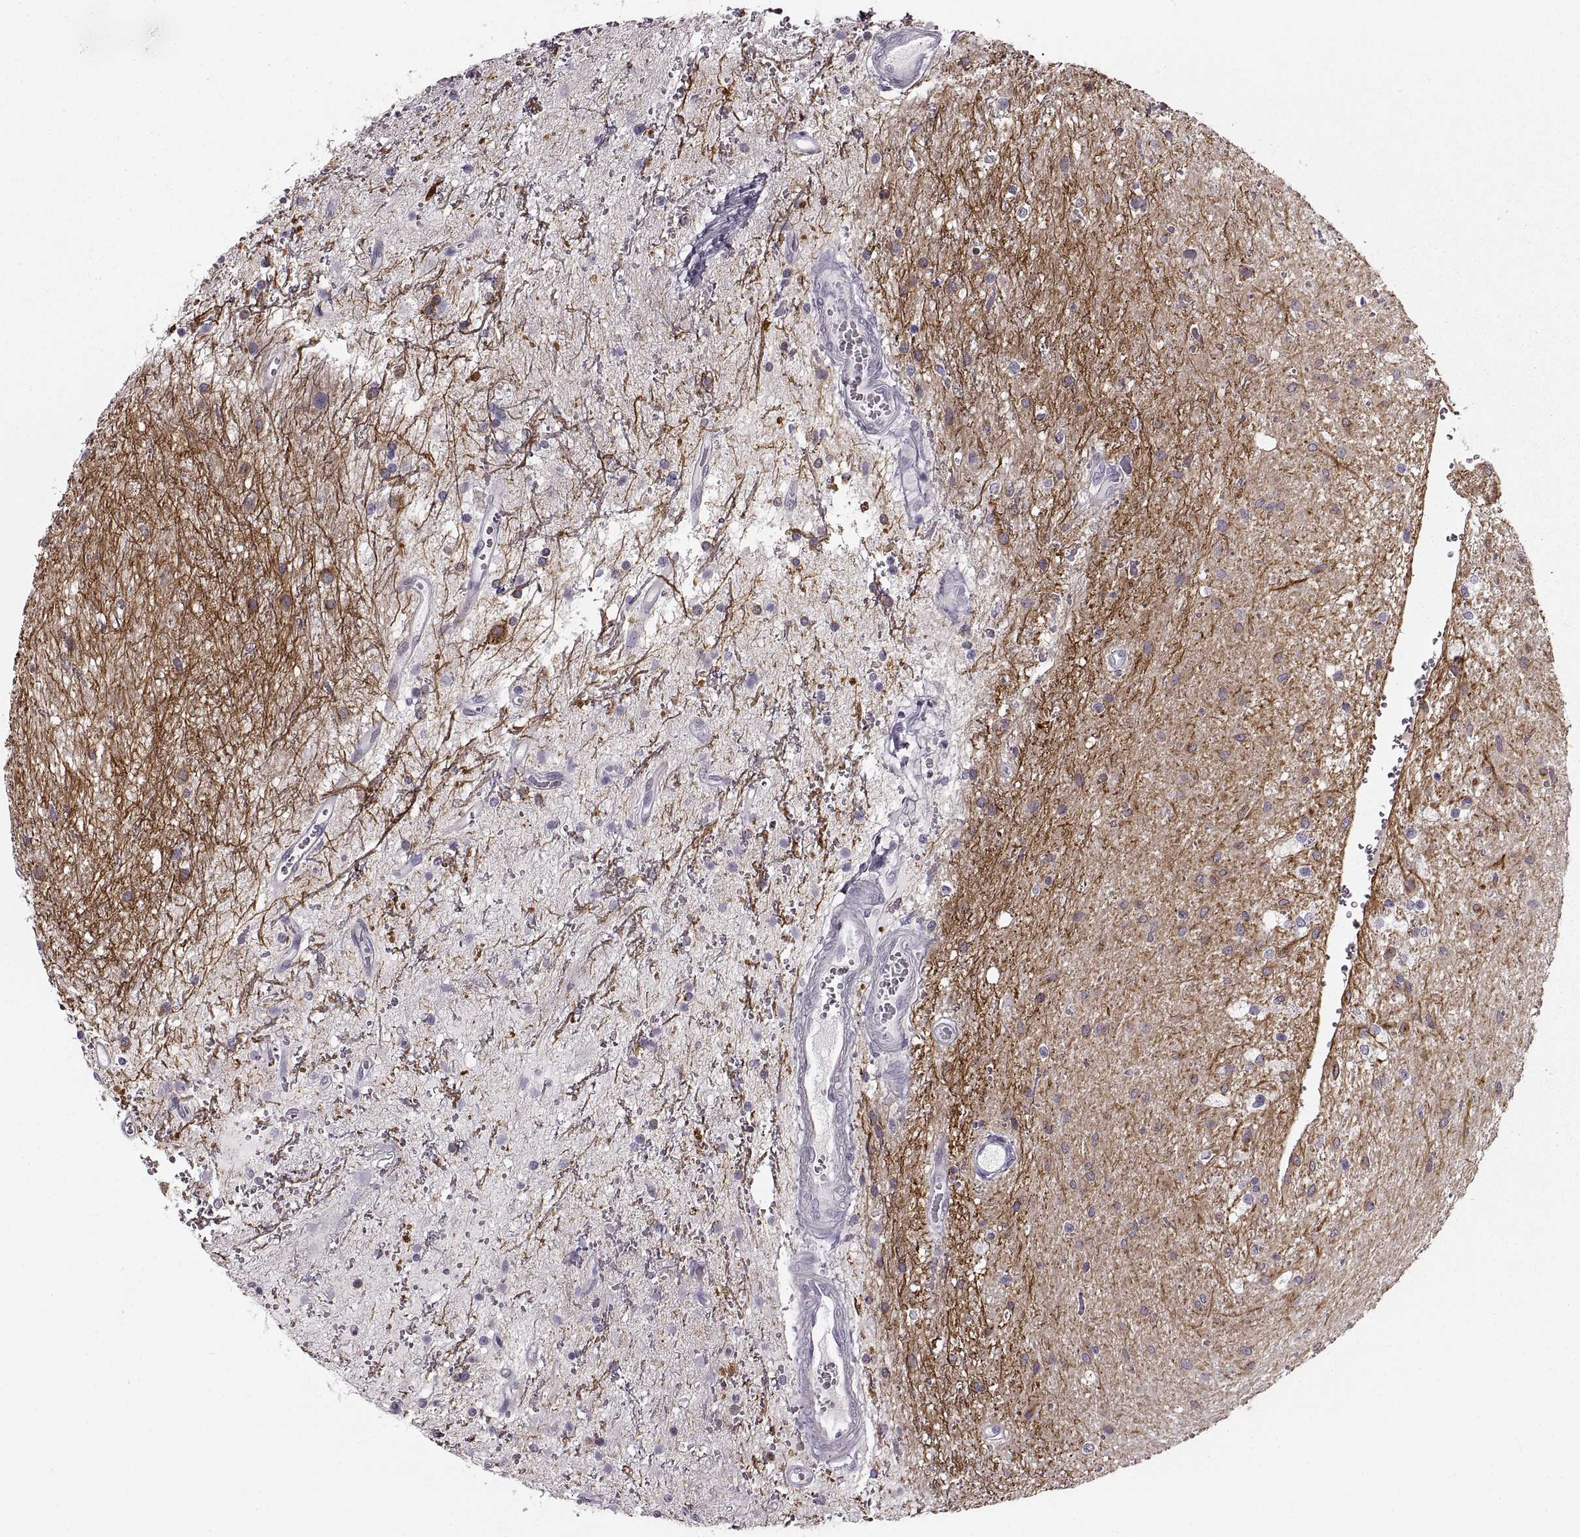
{"staining": {"intensity": "negative", "quantity": "none", "location": "none"}, "tissue": "glioma", "cell_type": "Tumor cells", "image_type": "cancer", "snomed": [{"axis": "morphology", "description": "Glioma, malignant, Low grade"}, {"axis": "topography", "description": "Cerebellum"}], "caption": "A histopathology image of malignant glioma (low-grade) stained for a protein displays no brown staining in tumor cells.", "gene": "CNTN1", "patient": {"sex": "female", "age": 14}}